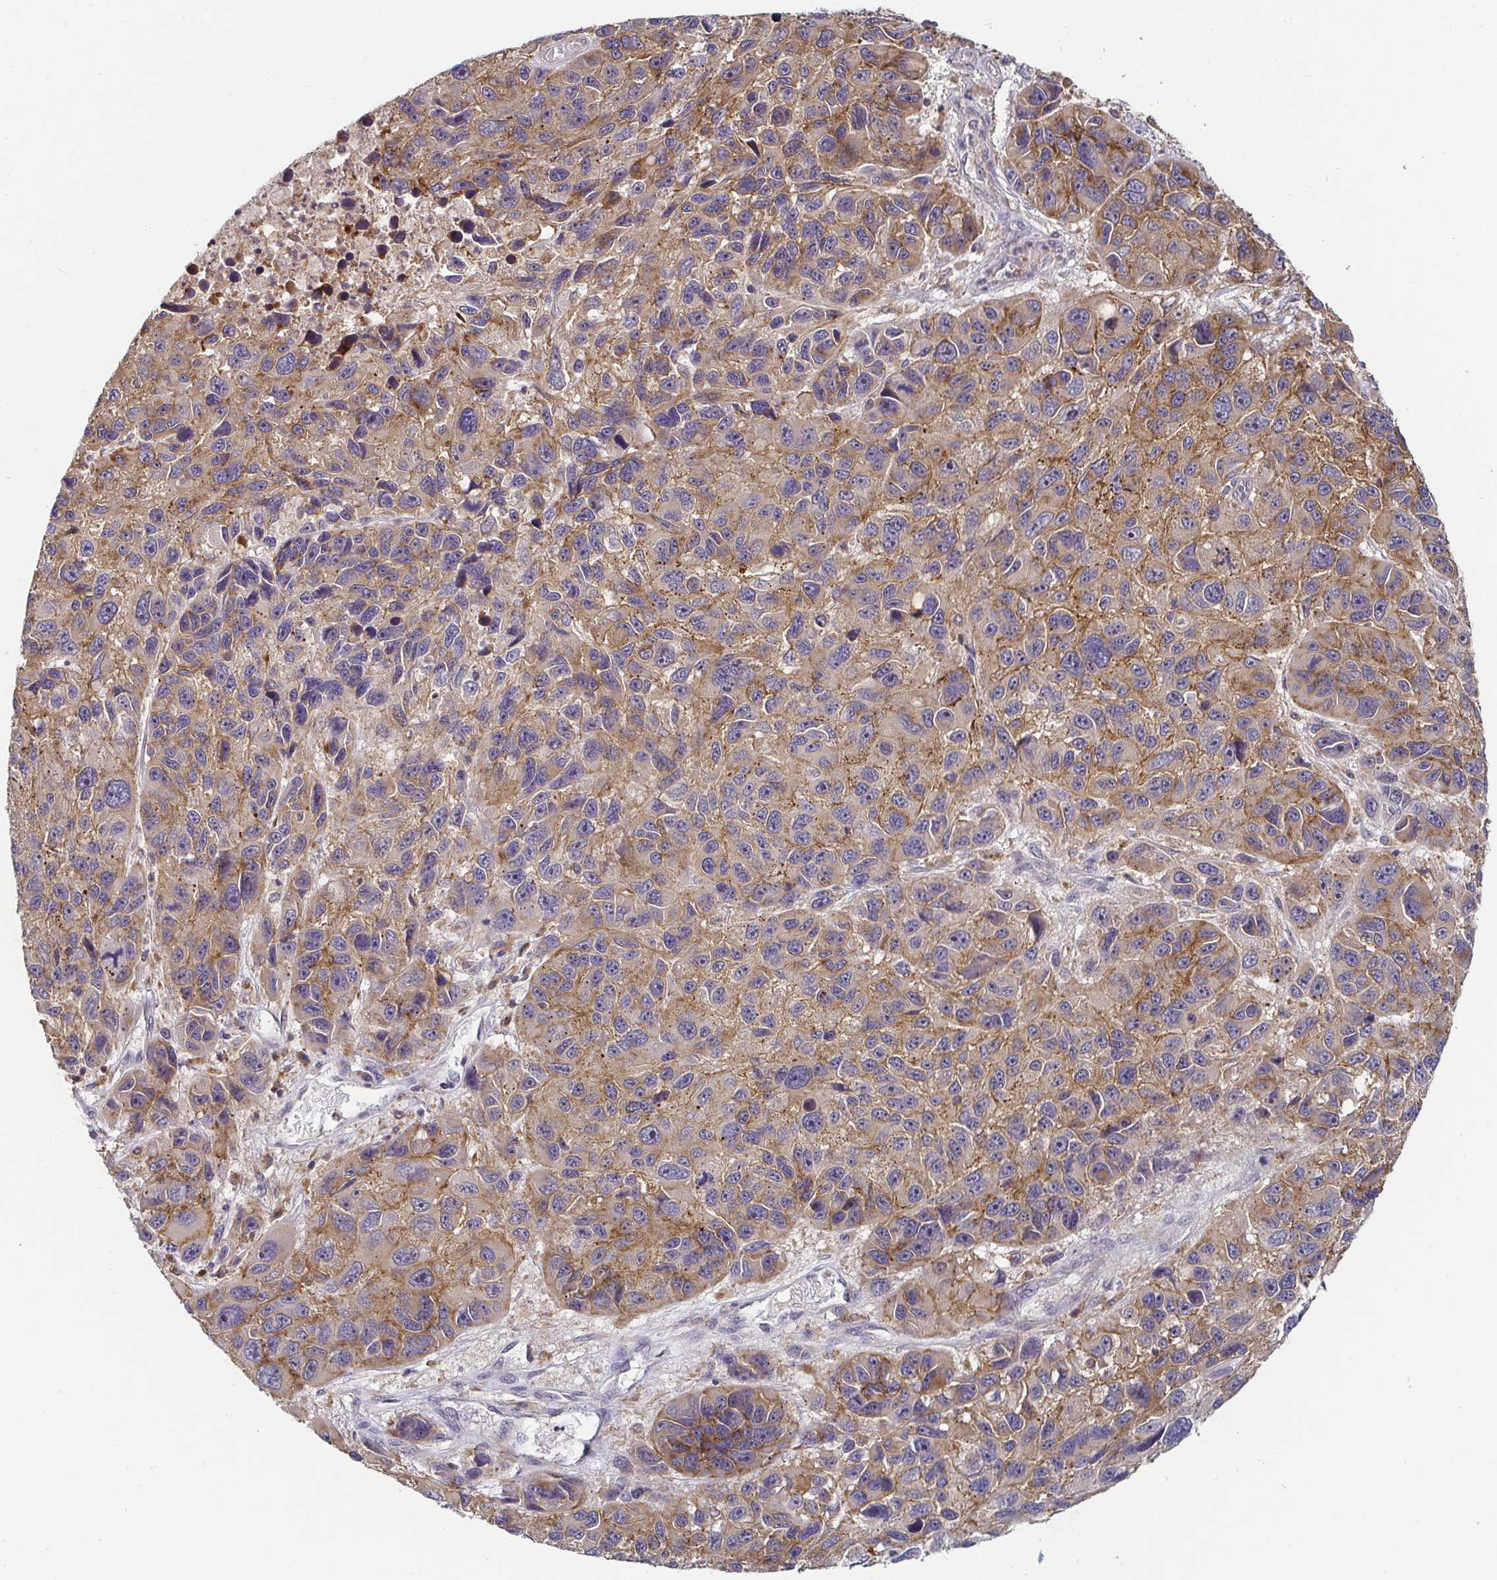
{"staining": {"intensity": "moderate", "quantity": "25%-75%", "location": "cytoplasmic/membranous"}, "tissue": "melanoma", "cell_type": "Tumor cells", "image_type": "cancer", "snomed": [{"axis": "morphology", "description": "Malignant melanoma, NOS"}, {"axis": "topography", "description": "Skin"}], "caption": "A medium amount of moderate cytoplasmic/membranous staining is present in approximately 25%-75% of tumor cells in melanoma tissue.", "gene": "CDH18", "patient": {"sex": "male", "age": 53}}